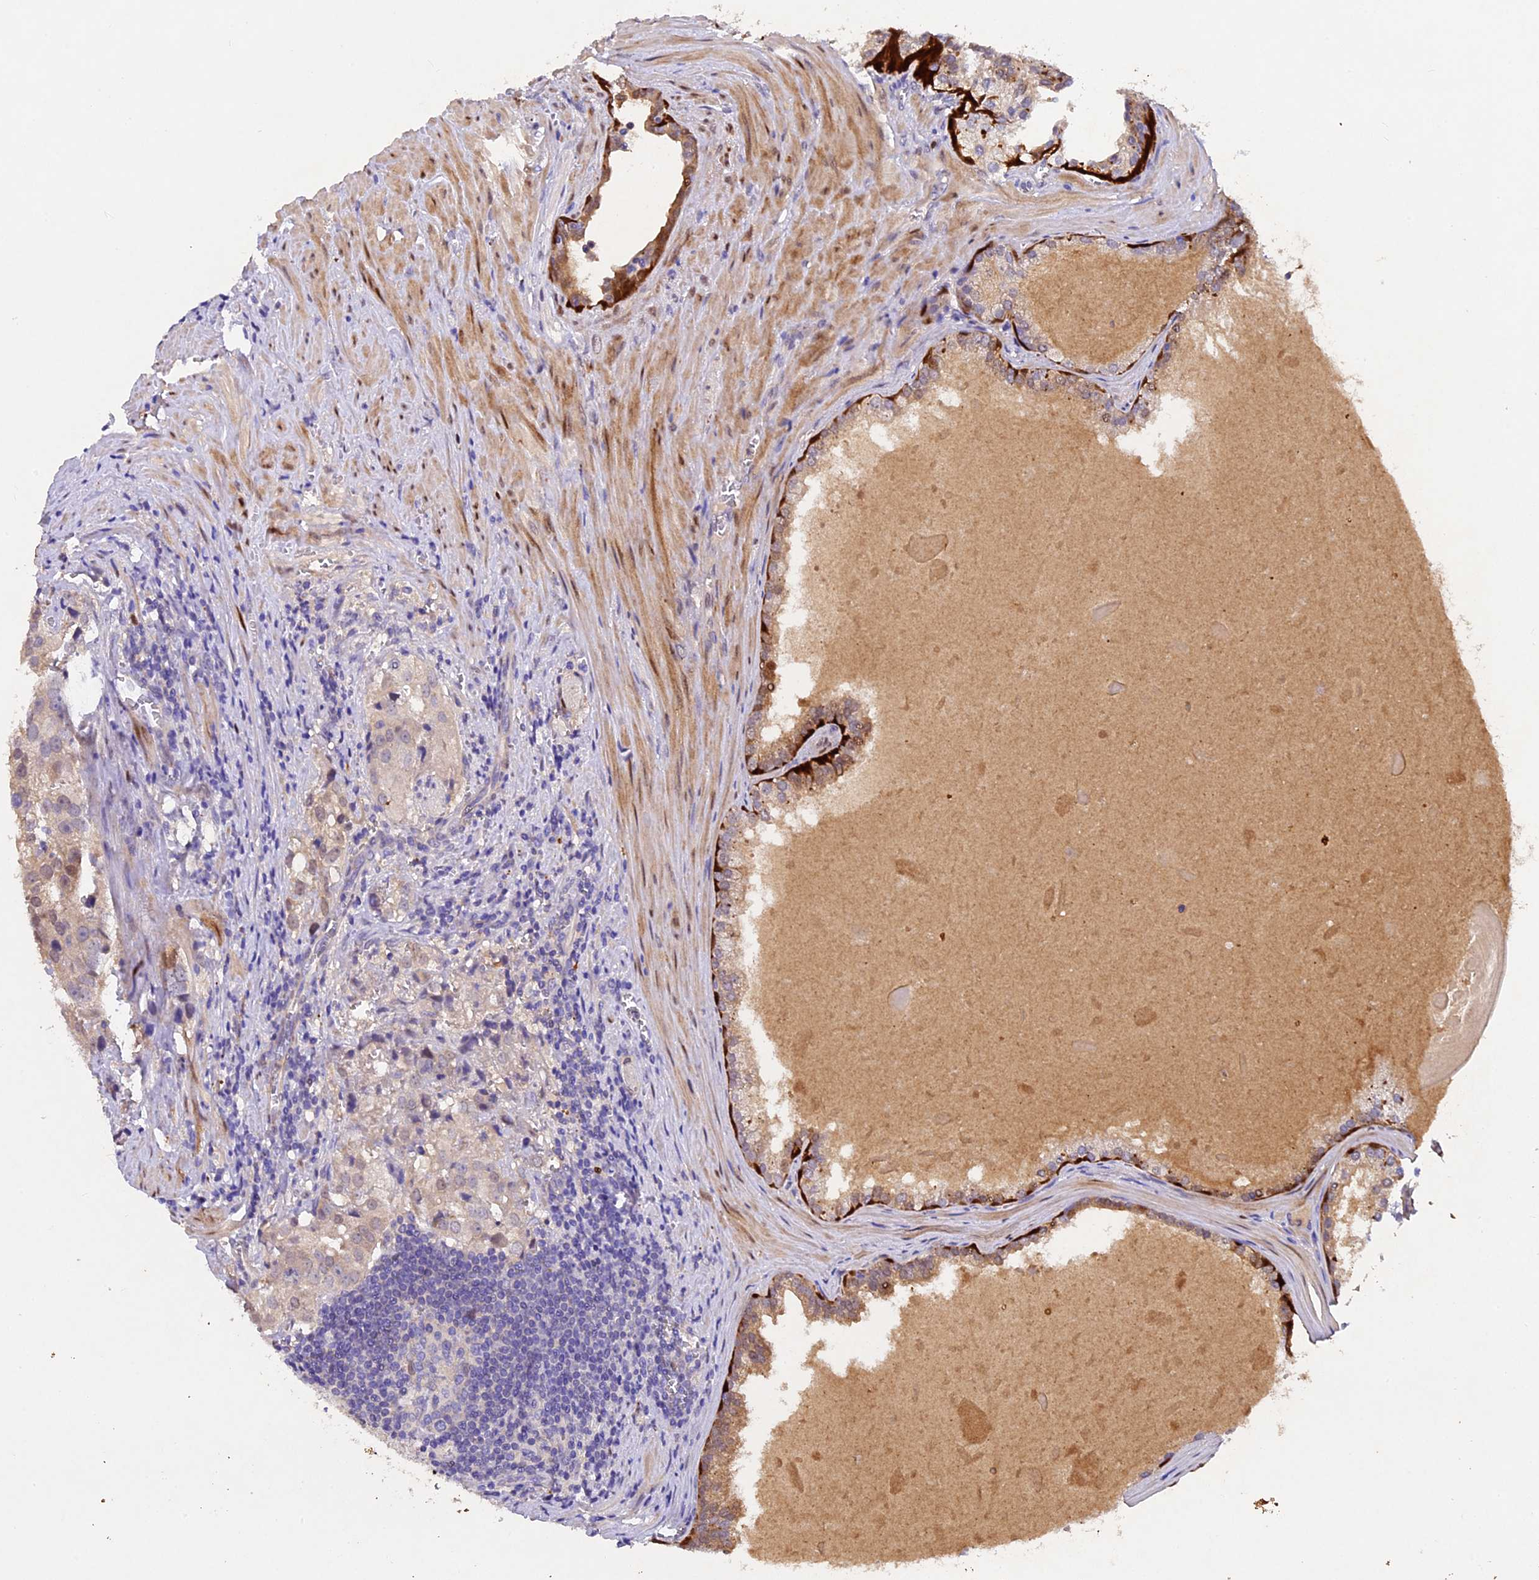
{"staining": {"intensity": "weak", "quantity": "<25%", "location": "nuclear"}, "tissue": "prostate cancer", "cell_type": "Tumor cells", "image_type": "cancer", "snomed": [{"axis": "morphology", "description": "Adenocarcinoma, High grade"}, {"axis": "topography", "description": "Prostate"}], "caption": "Immunohistochemistry photomicrograph of neoplastic tissue: human prostate high-grade adenocarcinoma stained with DAB displays no significant protein positivity in tumor cells.", "gene": "TGDS", "patient": {"sex": "male", "age": 68}}